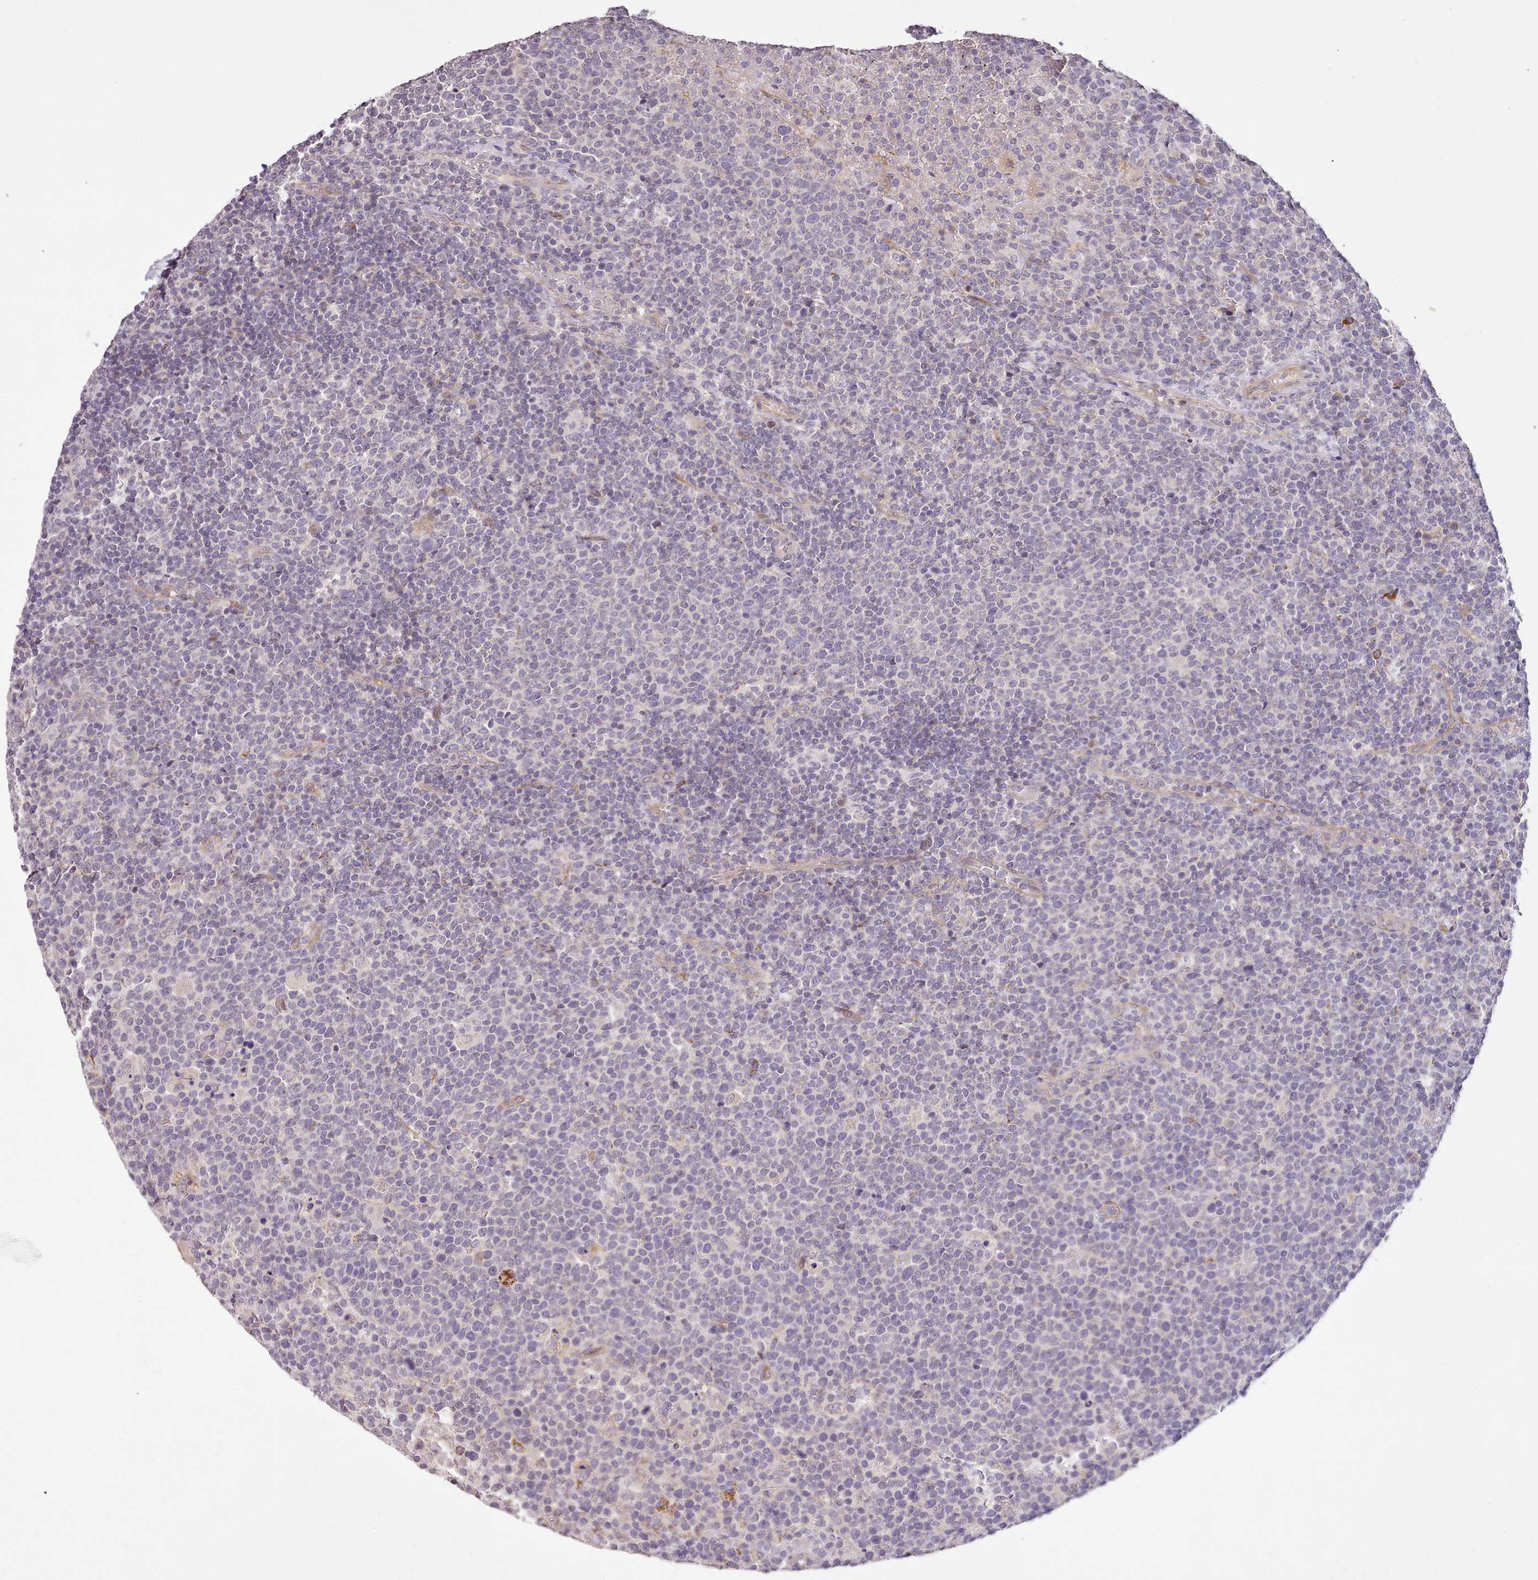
{"staining": {"intensity": "negative", "quantity": "none", "location": "none"}, "tissue": "lymphoma", "cell_type": "Tumor cells", "image_type": "cancer", "snomed": [{"axis": "morphology", "description": "Malignant lymphoma, non-Hodgkin's type, High grade"}, {"axis": "topography", "description": "Lymph node"}], "caption": "Immunohistochemistry (IHC) of malignant lymphoma, non-Hodgkin's type (high-grade) exhibits no expression in tumor cells.", "gene": "ZNF658", "patient": {"sex": "male", "age": 61}}